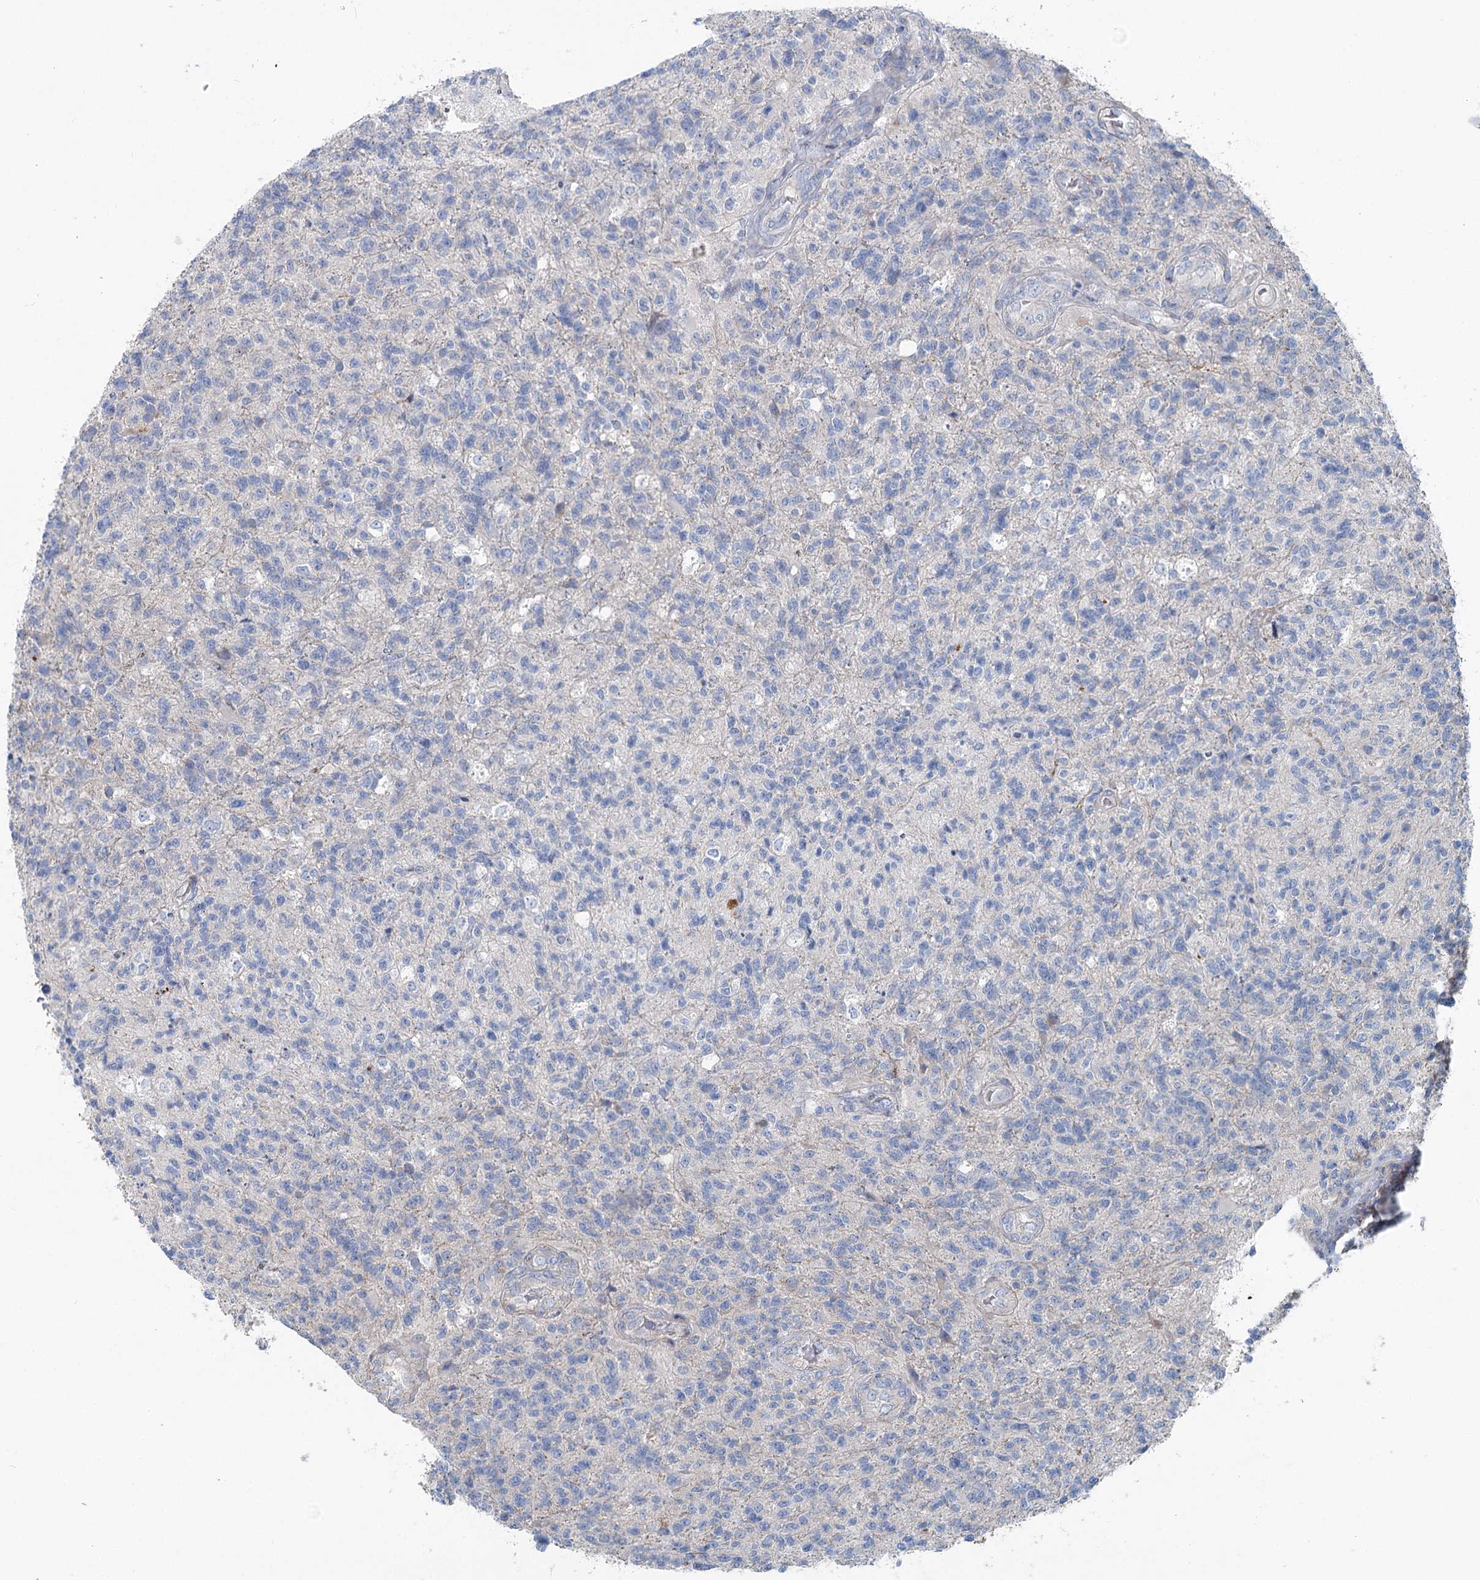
{"staining": {"intensity": "negative", "quantity": "none", "location": "none"}, "tissue": "glioma", "cell_type": "Tumor cells", "image_type": "cancer", "snomed": [{"axis": "morphology", "description": "Glioma, malignant, High grade"}, {"axis": "topography", "description": "Brain"}], "caption": "An immunohistochemistry photomicrograph of glioma is shown. There is no staining in tumor cells of glioma.", "gene": "MARK2", "patient": {"sex": "male", "age": 56}}